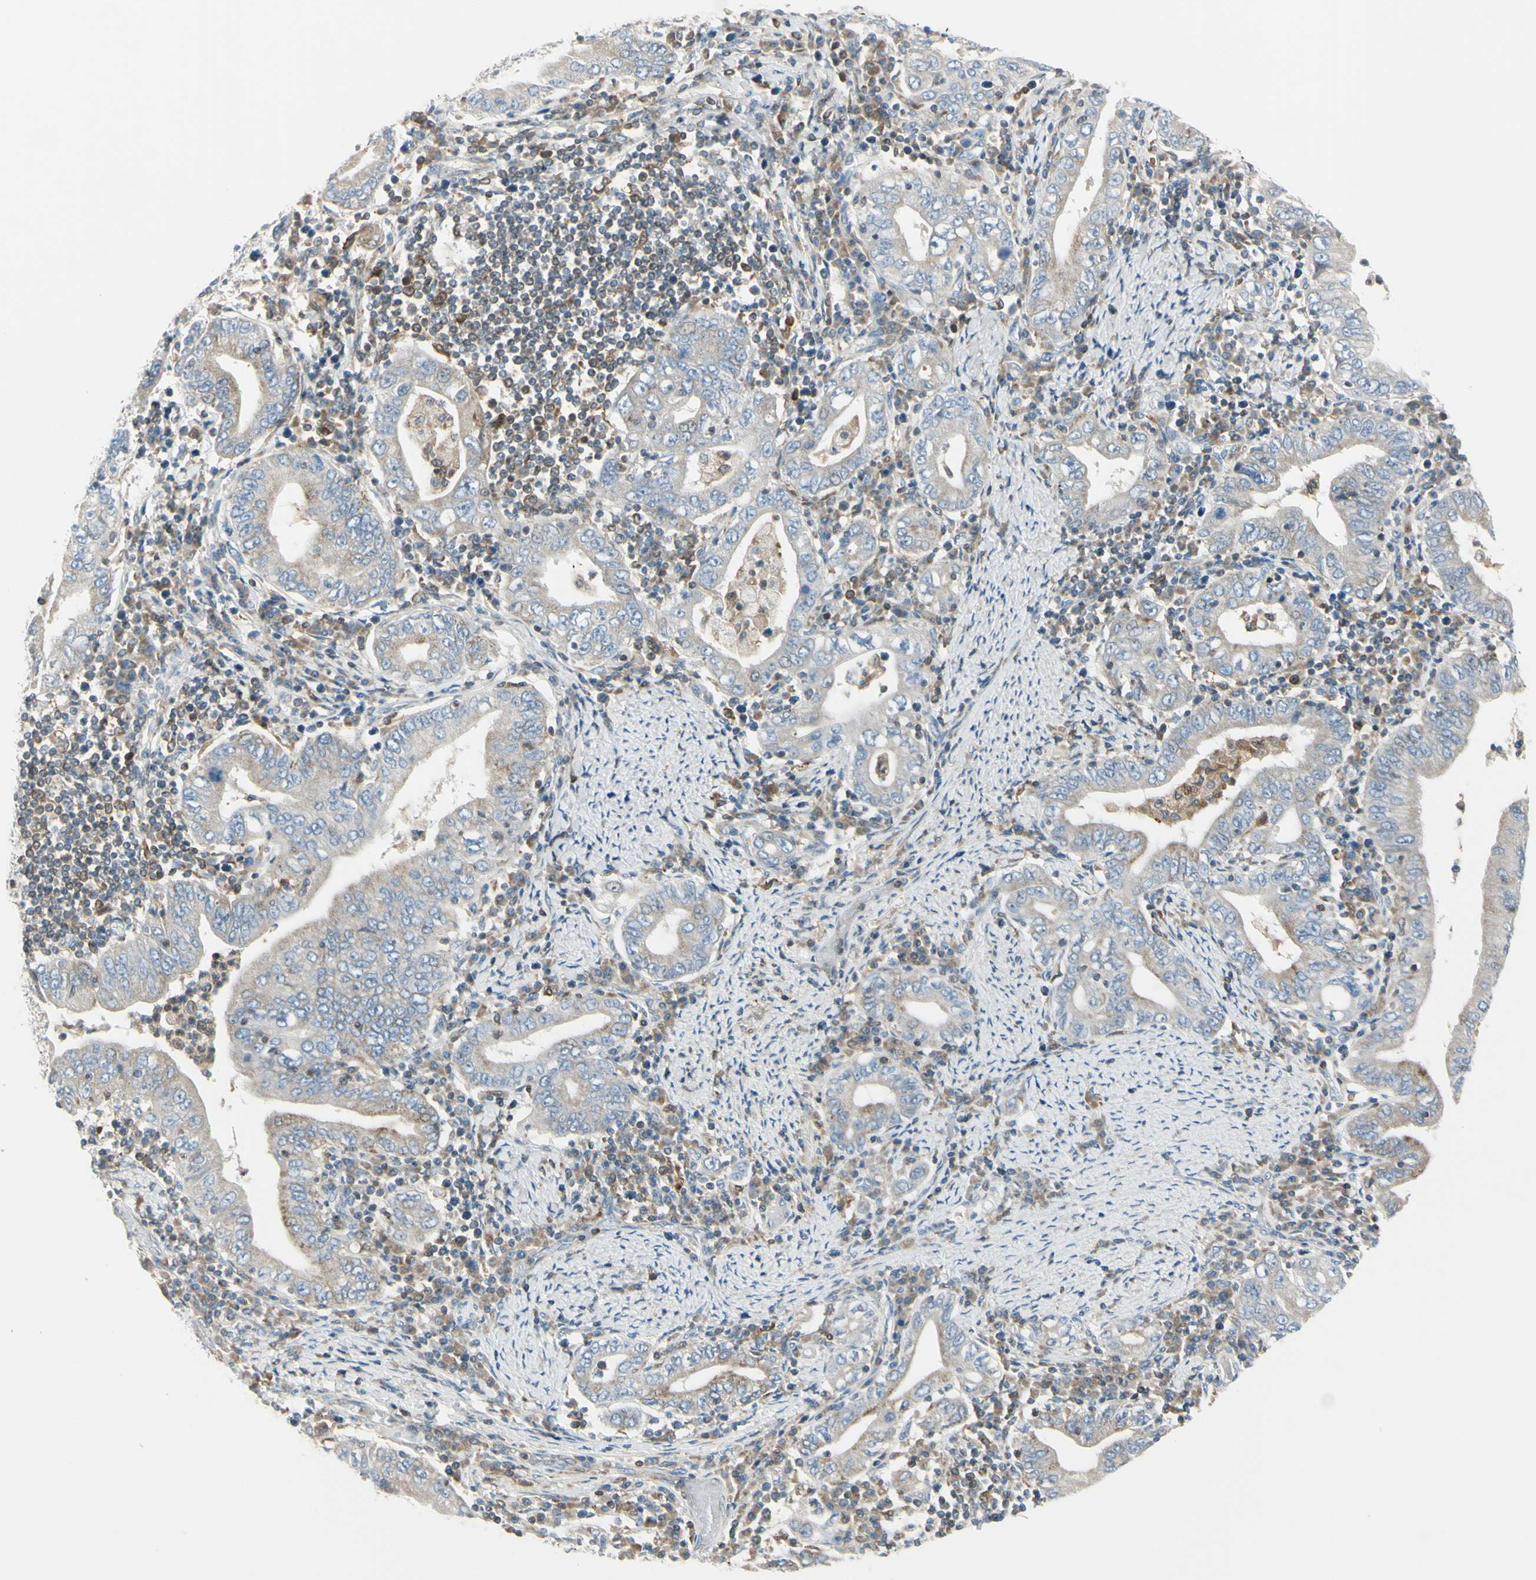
{"staining": {"intensity": "weak", "quantity": ">75%", "location": "cytoplasmic/membranous"}, "tissue": "stomach cancer", "cell_type": "Tumor cells", "image_type": "cancer", "snomed": [{"axis": "morphology", "description": "Normal tissue, NOS"}, {"axis": "morphology", "description": "Adenocarcinoma, NOS"}, {"axis": "topography", "description": "Esophagus"}, {"axis": "topography", "description": "Stomach, upper"}, {"axis": "topography", "description": "Peripheral nerve tissue"}], "caption": "DAB immunohistochemical staining of human stomach adenocarcinoma demonstrates weak cytoplasmic/membranous protein expression in approximately >75% of tumor cells. (Stains: DAB (3,3'-diaminobenzidine) in brown, nuclei in blue, Microscopy: brightfield microscopy at high magnification).", "gene": "CYRIB", "patient": {"sex": "male", "age": 62}}